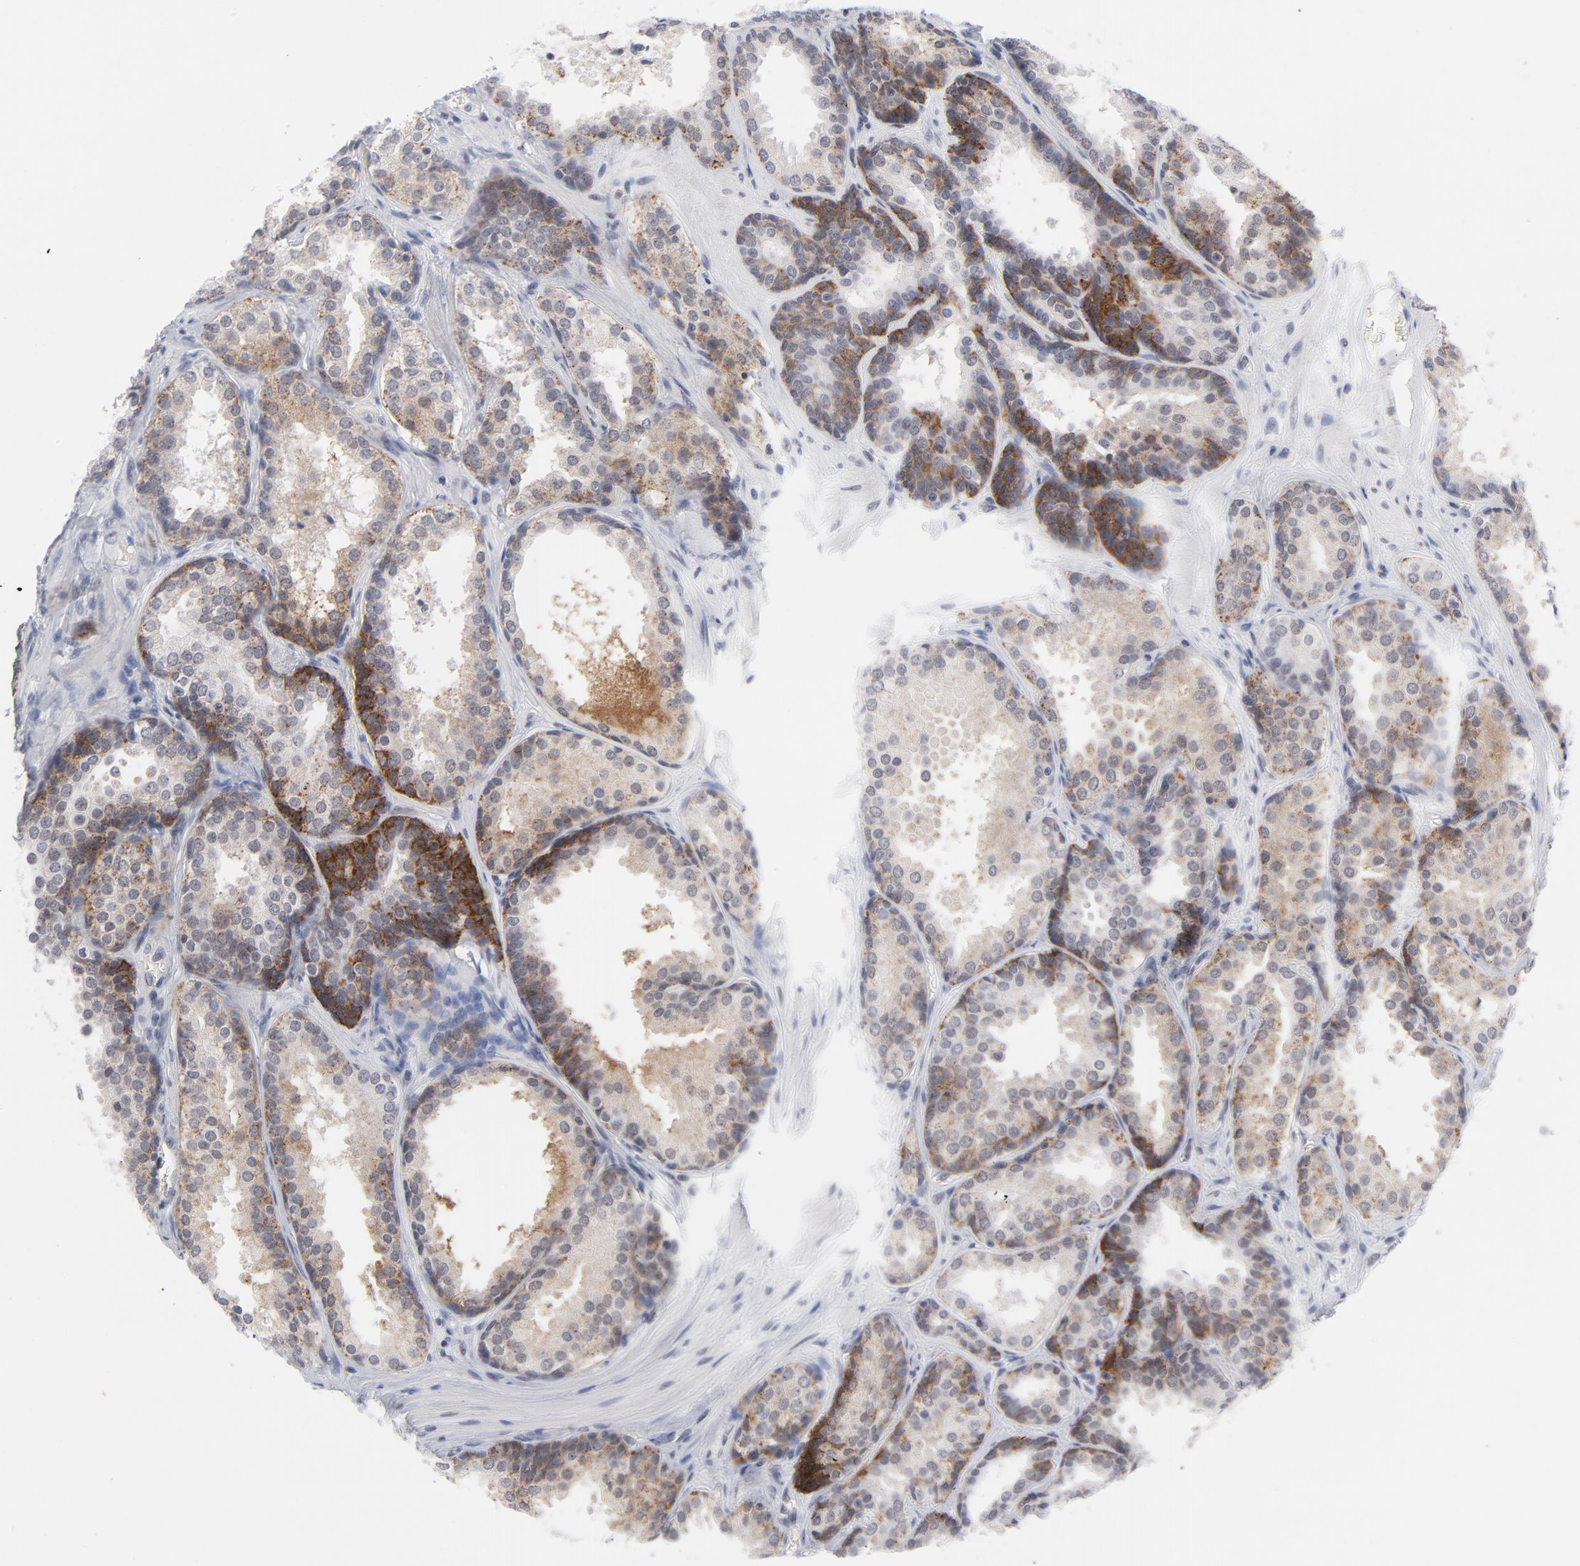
{"staining": {"intensity": "strong", "quantity": "25%-75%", "location": "cytoplasmic/membranous,nuclear"}, "tissue": "prostate cancer", "cell_type": "Tumor cells", "image_type": "cancer", "snomed": [{"axis": "morphology", "description": "Adenocarcinoma, High grade"}, {"axis": "topography", "description": "Prostate"}], "caption": "Immunohistochemical staining of human prostate cancer (high-grade adenocarcinoma) demonstrates high levels of strong cytoplasmic/membranous and nuclear protein expression in about 25%-75% of tumor cells. The staining is performed using DAB (3,3'-diaminobenzidine) brown chromogen to label protein expression. The nuclei are counter-stained blue using hematoxylin.", "gene": "BAP1", "patient": {"sex": "male", "age": 70}}